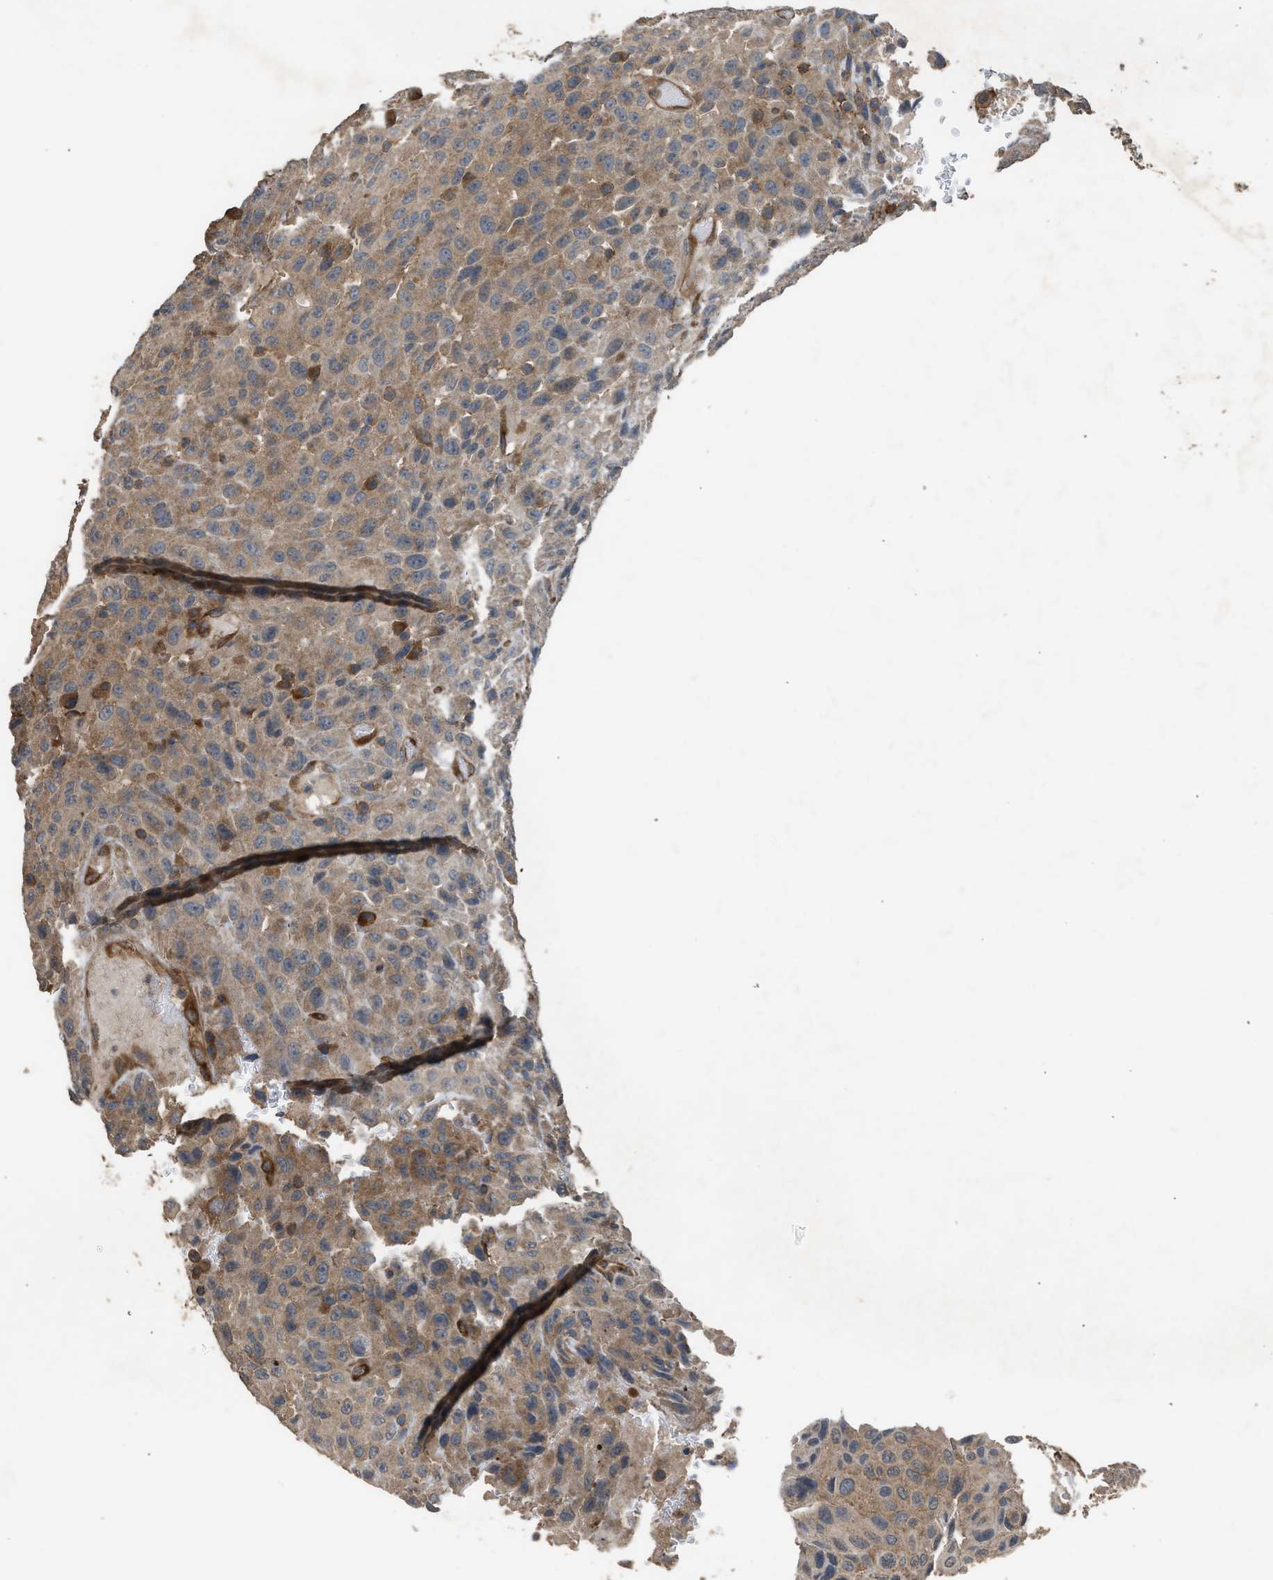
{"staining": {"intensity": "moderate", "quantity": ">75%", "location": "cytoplasmic/membranous"}, "tissue": "urothelial cancer", "cell_type": "Tumor cells", "image_type": "cancer", "snomed": [{"axis": "morphology", "description": "Urothelial carcinoma, High grade"}, {"axis": "topography", "description": "Urinary bladder"}], "caption": "About >75% of tumor cells in high-grade urothelial carcinoma demonstrate moderate cytoplasmic/membranous protein positivity as visualized by brown immunohistochemical staining.", "gene": "HIP1R", "patient": {"sex": "male", "age": 66}}